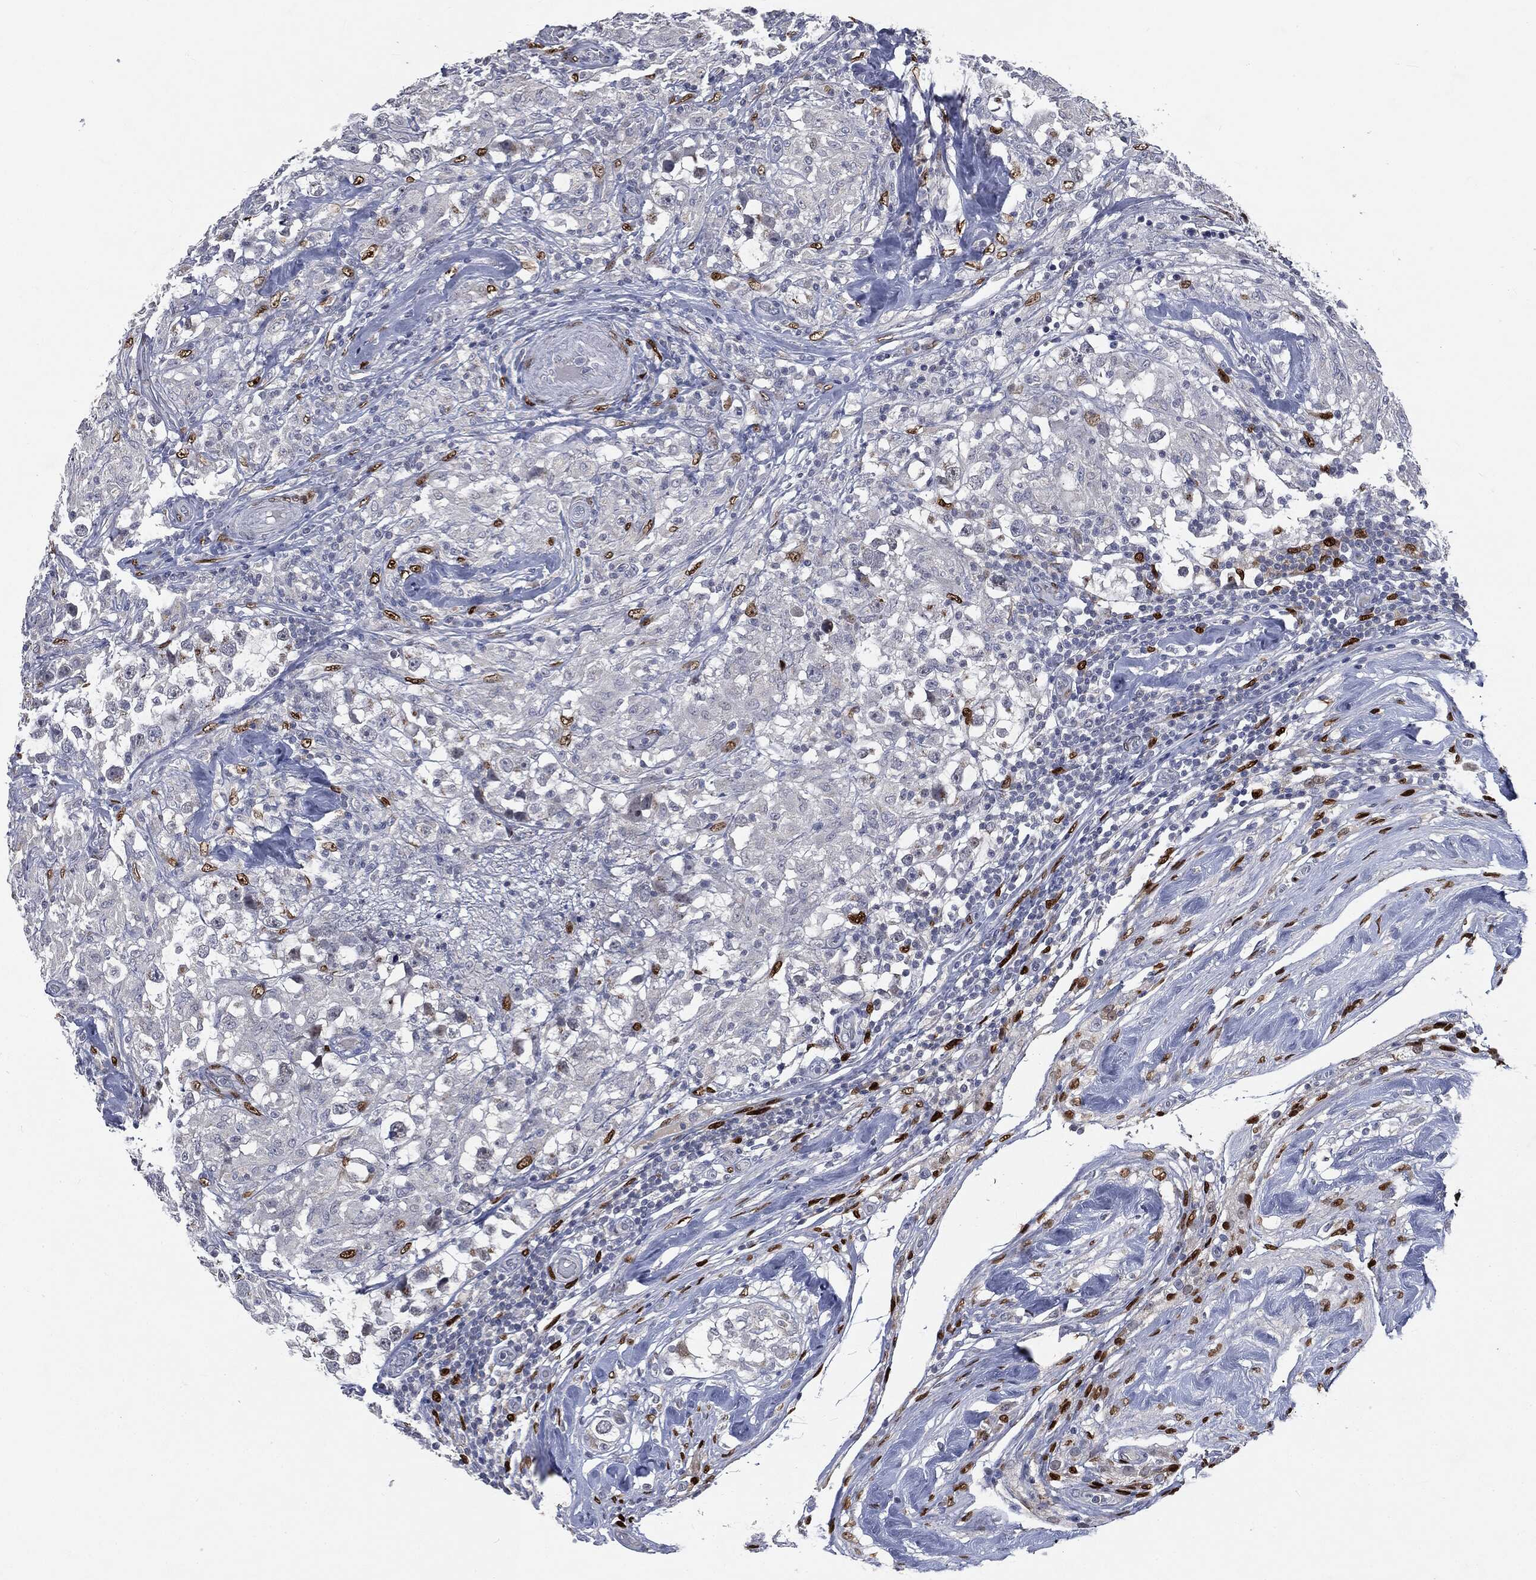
{"staining": {"intensity": "negative", "quantity": "none", "location": "none"}, "tissue": "testis cancer", "cell_type": "Tumor cells", "image_type": "cancer", "snomed": [{"axis": "morphology", "description": "Seminoma, NOS"}, {"axis": "topography", "description": "Testis"}], "caption": "The histopathology image shows no significant staining in tumor cells of testis seminoma. (DAB immunohistochemistry (IHC), high magnification).", "gene": "CASD1", "patient": {"sex": "male", "age": 46}}